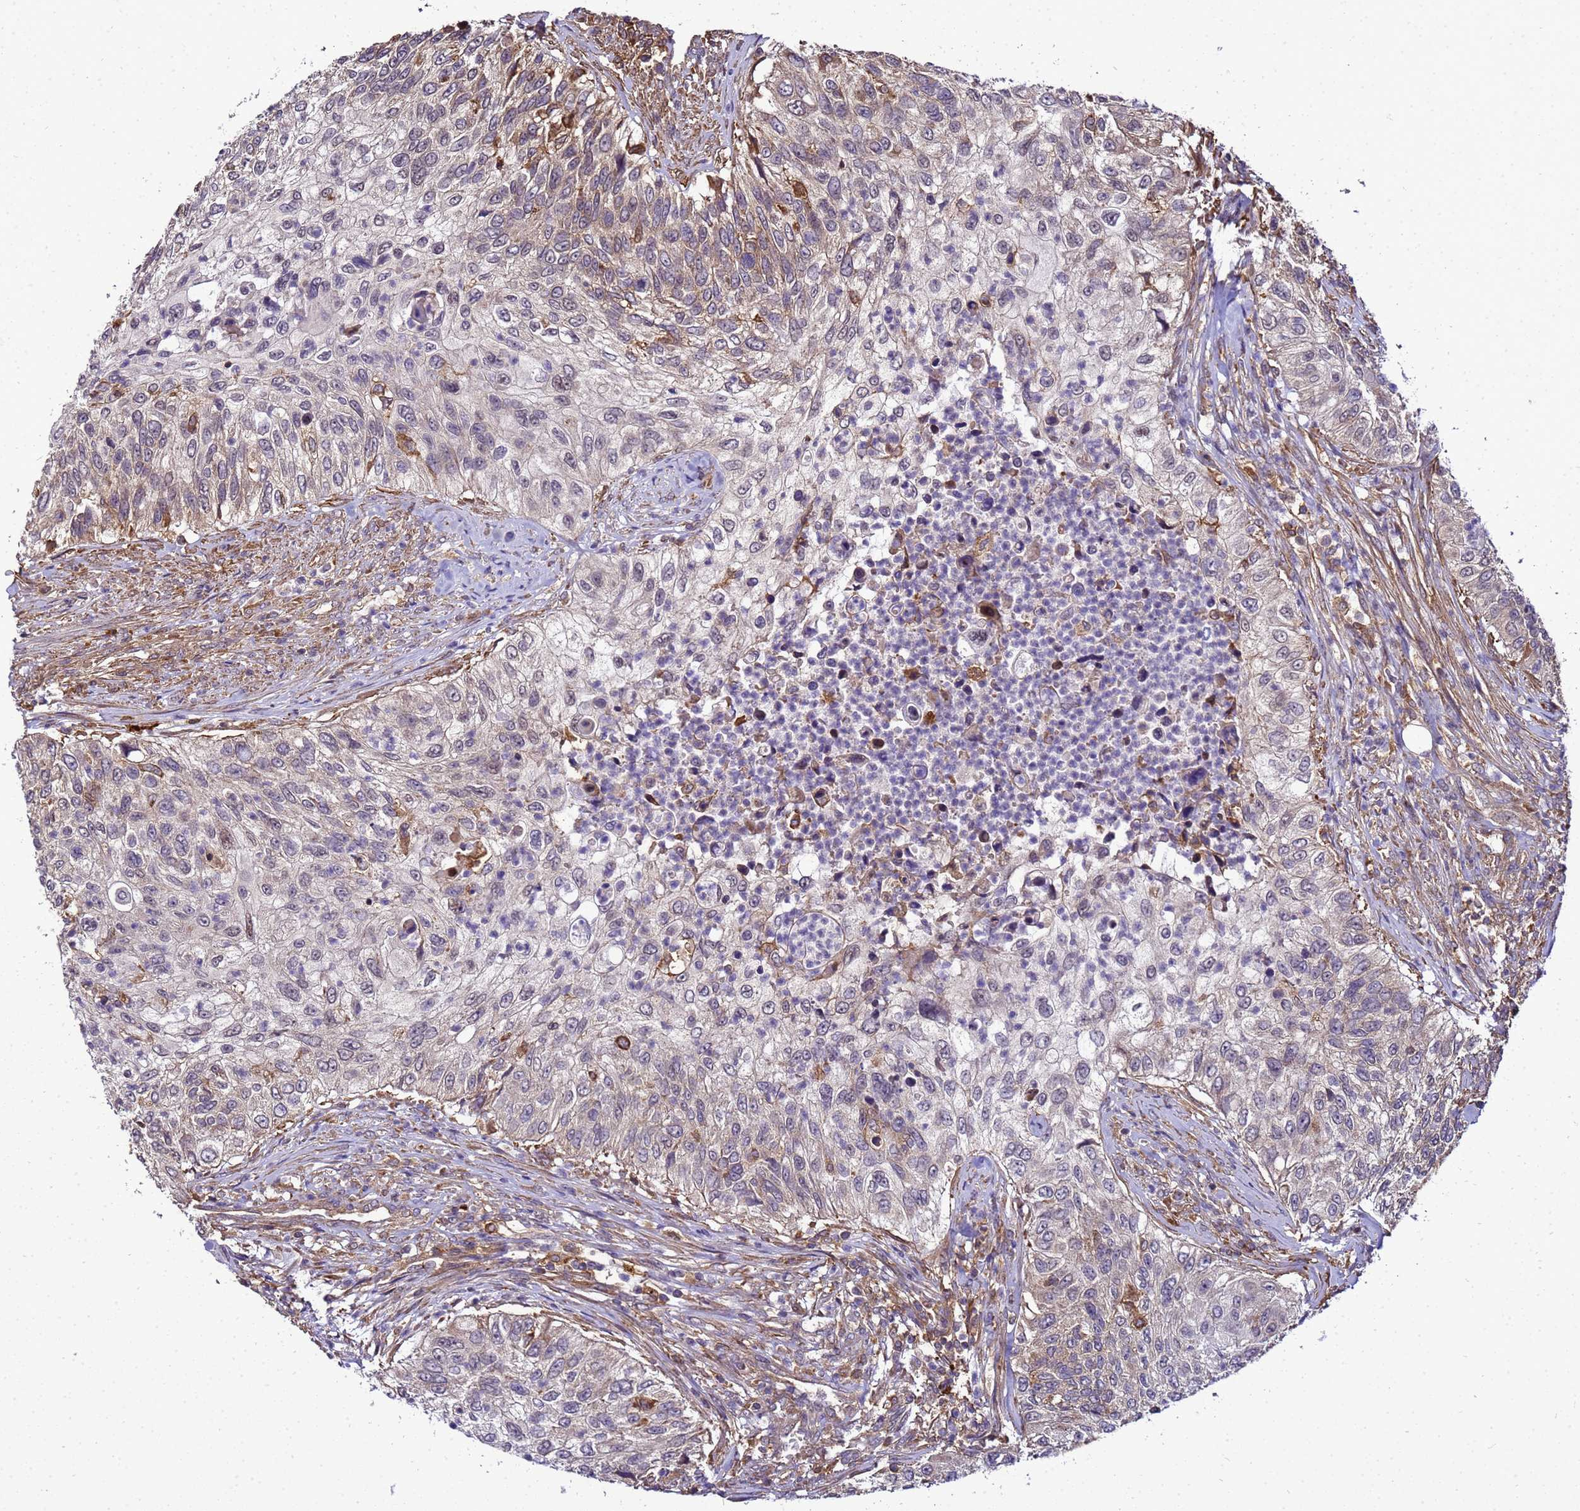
{"staining": {"intensity": "moderate", "quantity": "<25%", "location": "cytoplasmic/membranous"}, "tissue": "urothelial cancer", "cell_type": "Tumor cells", "image_type": "cancer", "snomed": [{"axis": "morphology", "description": "Urothelial carcinoma, High grade"}, {"axis": "topography", "description": "Urinary bladder"}], "caption": "Immunohistochemistry (IHC) of human urothelial carcinoma (high-grade) shows low levels of moderate cytoplasmic/membranous staining in about <25% of tumor cells.", "gene": "TRABD", "patient": {"sex": "female", "age": 60}}